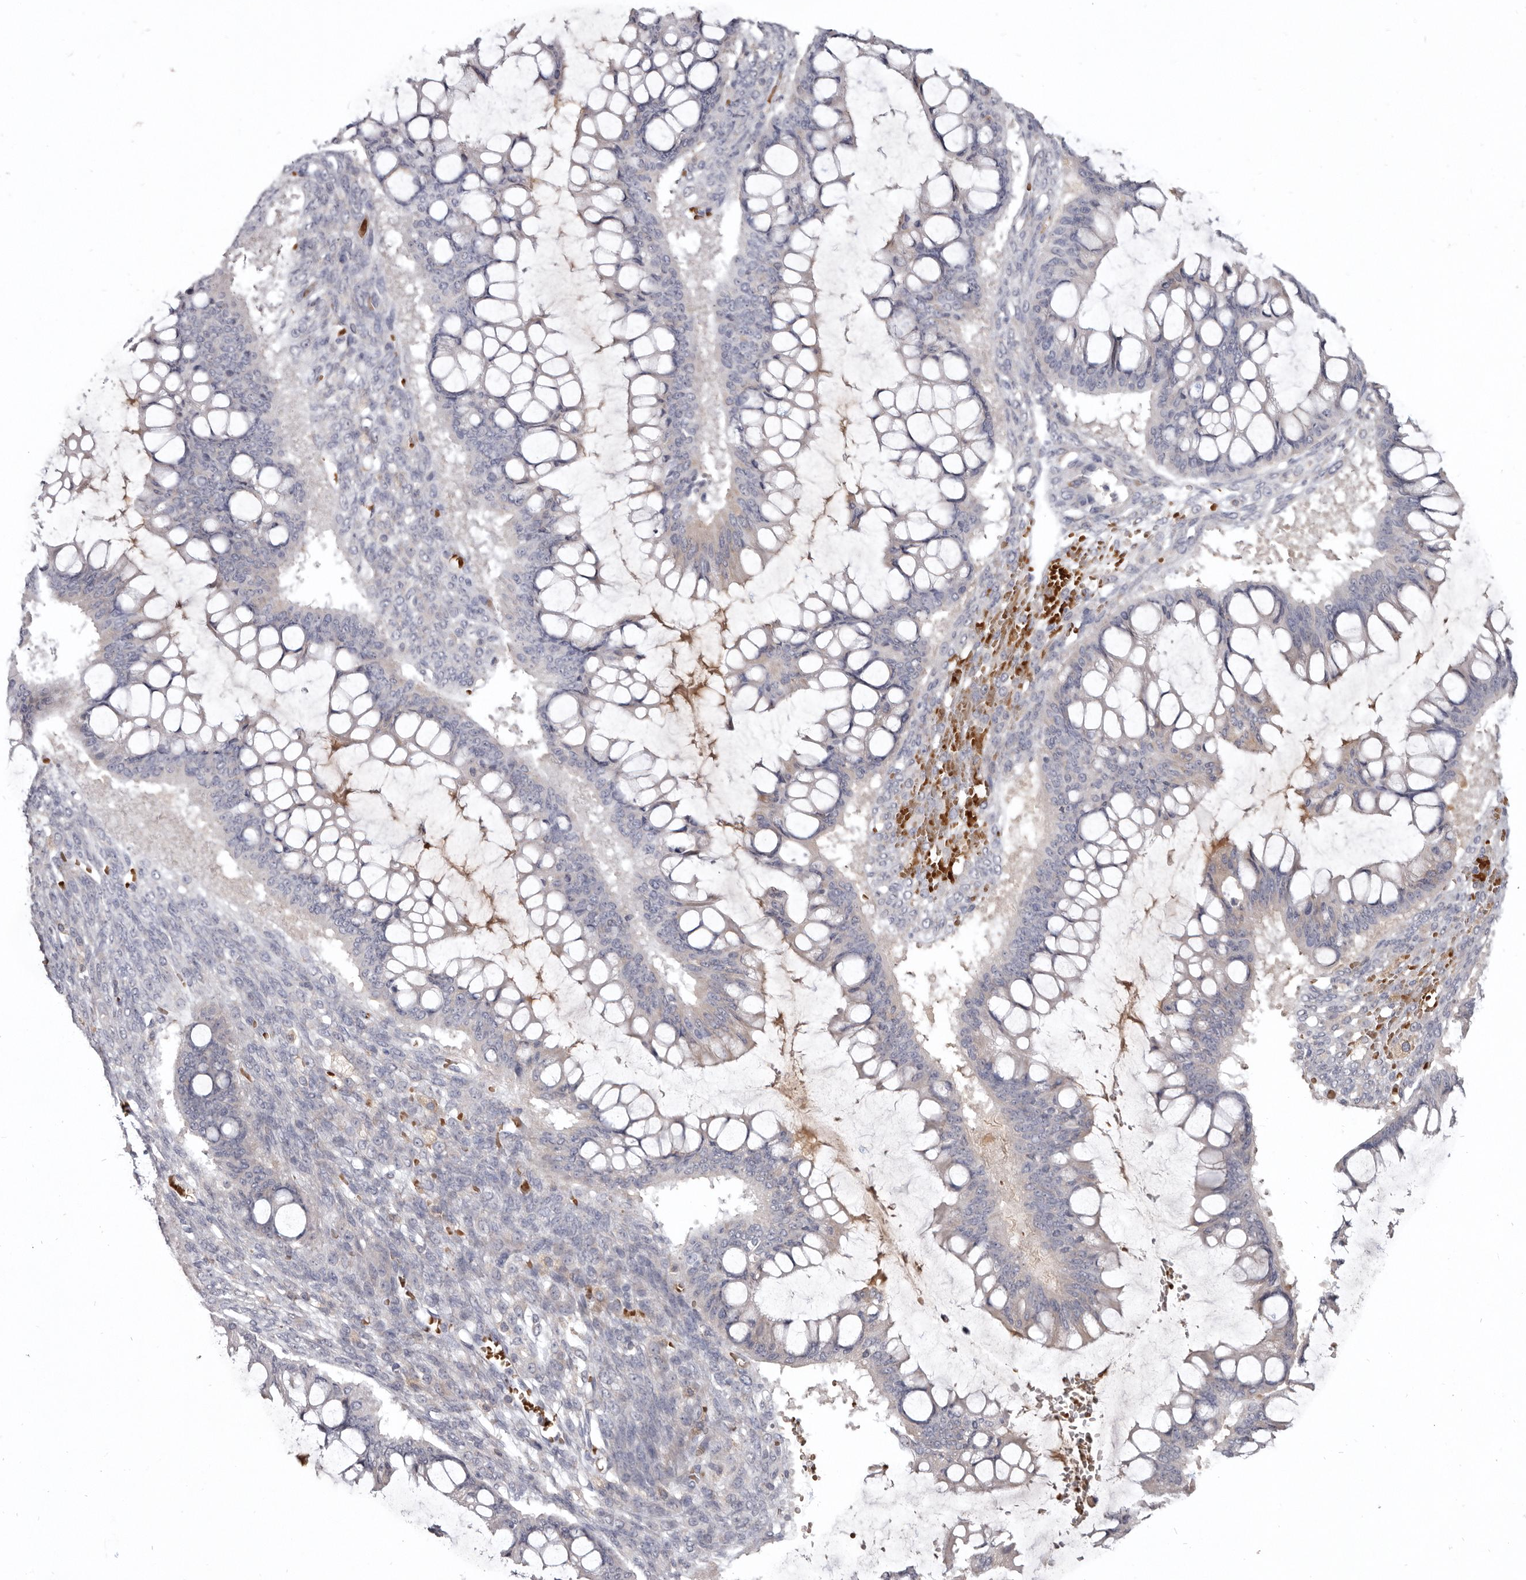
{"staining": {"intensity": "negative", "quantity": "none", "location": "none"}, "tissue": "ovarian cancer", "cell_type": "Tumor cells", "image_type": "cancer", "snomed": [{"axis": "morphology", "description": "Cystadenocarcinoma, mucinous, NOS"}, {"axis": "topography", "description": "Ovary"}], "caption": "High power microscopy photomicrograph of an immunohistochemistry (IHC) photomicrograph of ovarian mucinous cystadenocarcinoma, revealing no significant positivity in tumor cells.", "gene": "NENF", "patient": {"sex": "female", "age": 73}}